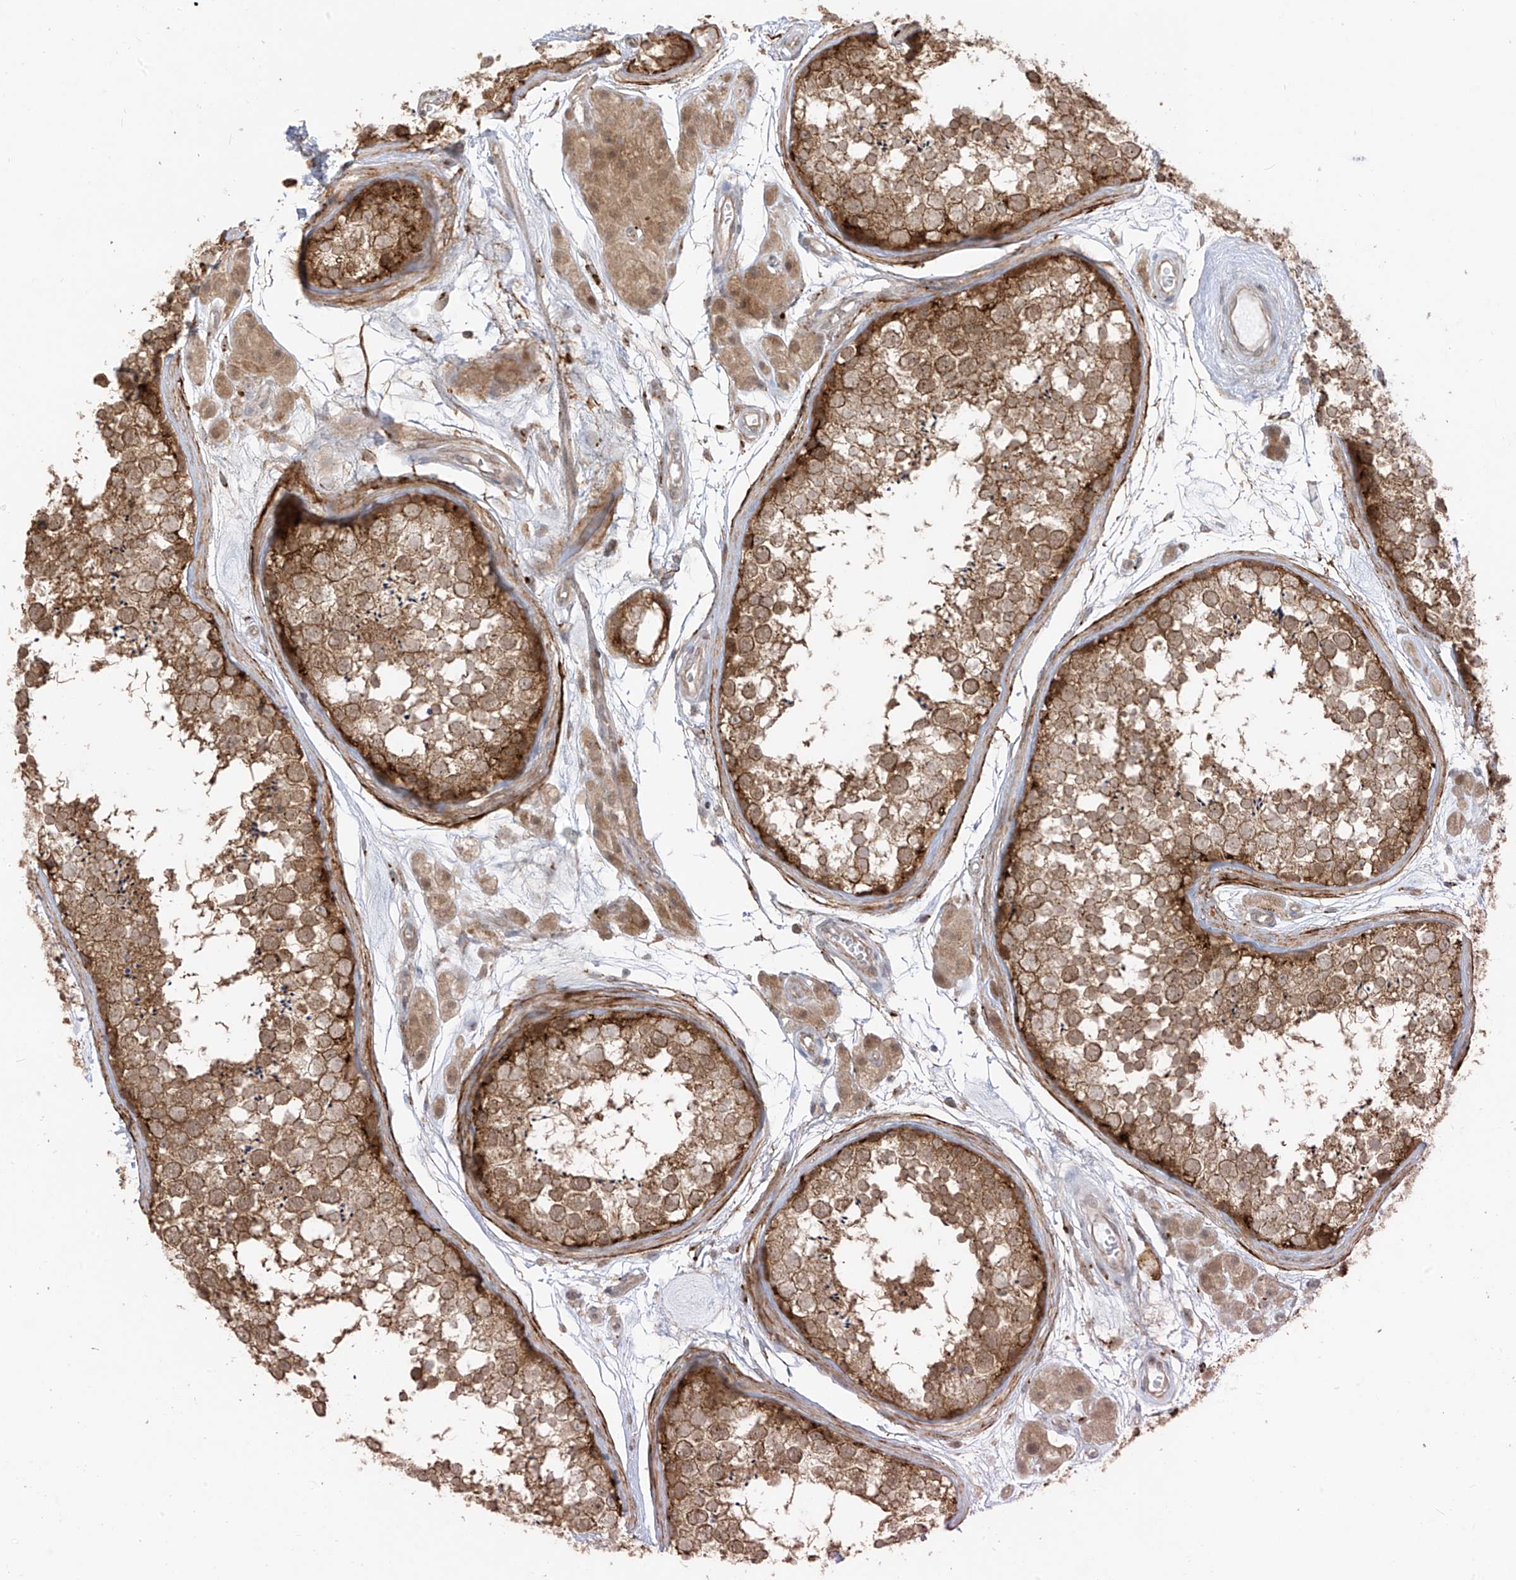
{"staining": {"intensity": "moderate", "quantity": ">75%", "location": "cytoplasmic/membranous"}, "tissue": "testis", "cell_type": "Cells in seminiferous ducts", "image_type": "normal", "snomed": [{"axis": "morphology", "description": "Normal tissue, NOS"}, {"axis": "topography", "description": "Testis"}], "caption": "Moderate cytoplasmic/membranous staining is present in about >75% of cells in seminiferous ducts in unremarkable testis.", "gene": "PDE11A", "patient": {"sex": "male", "age": 56}}